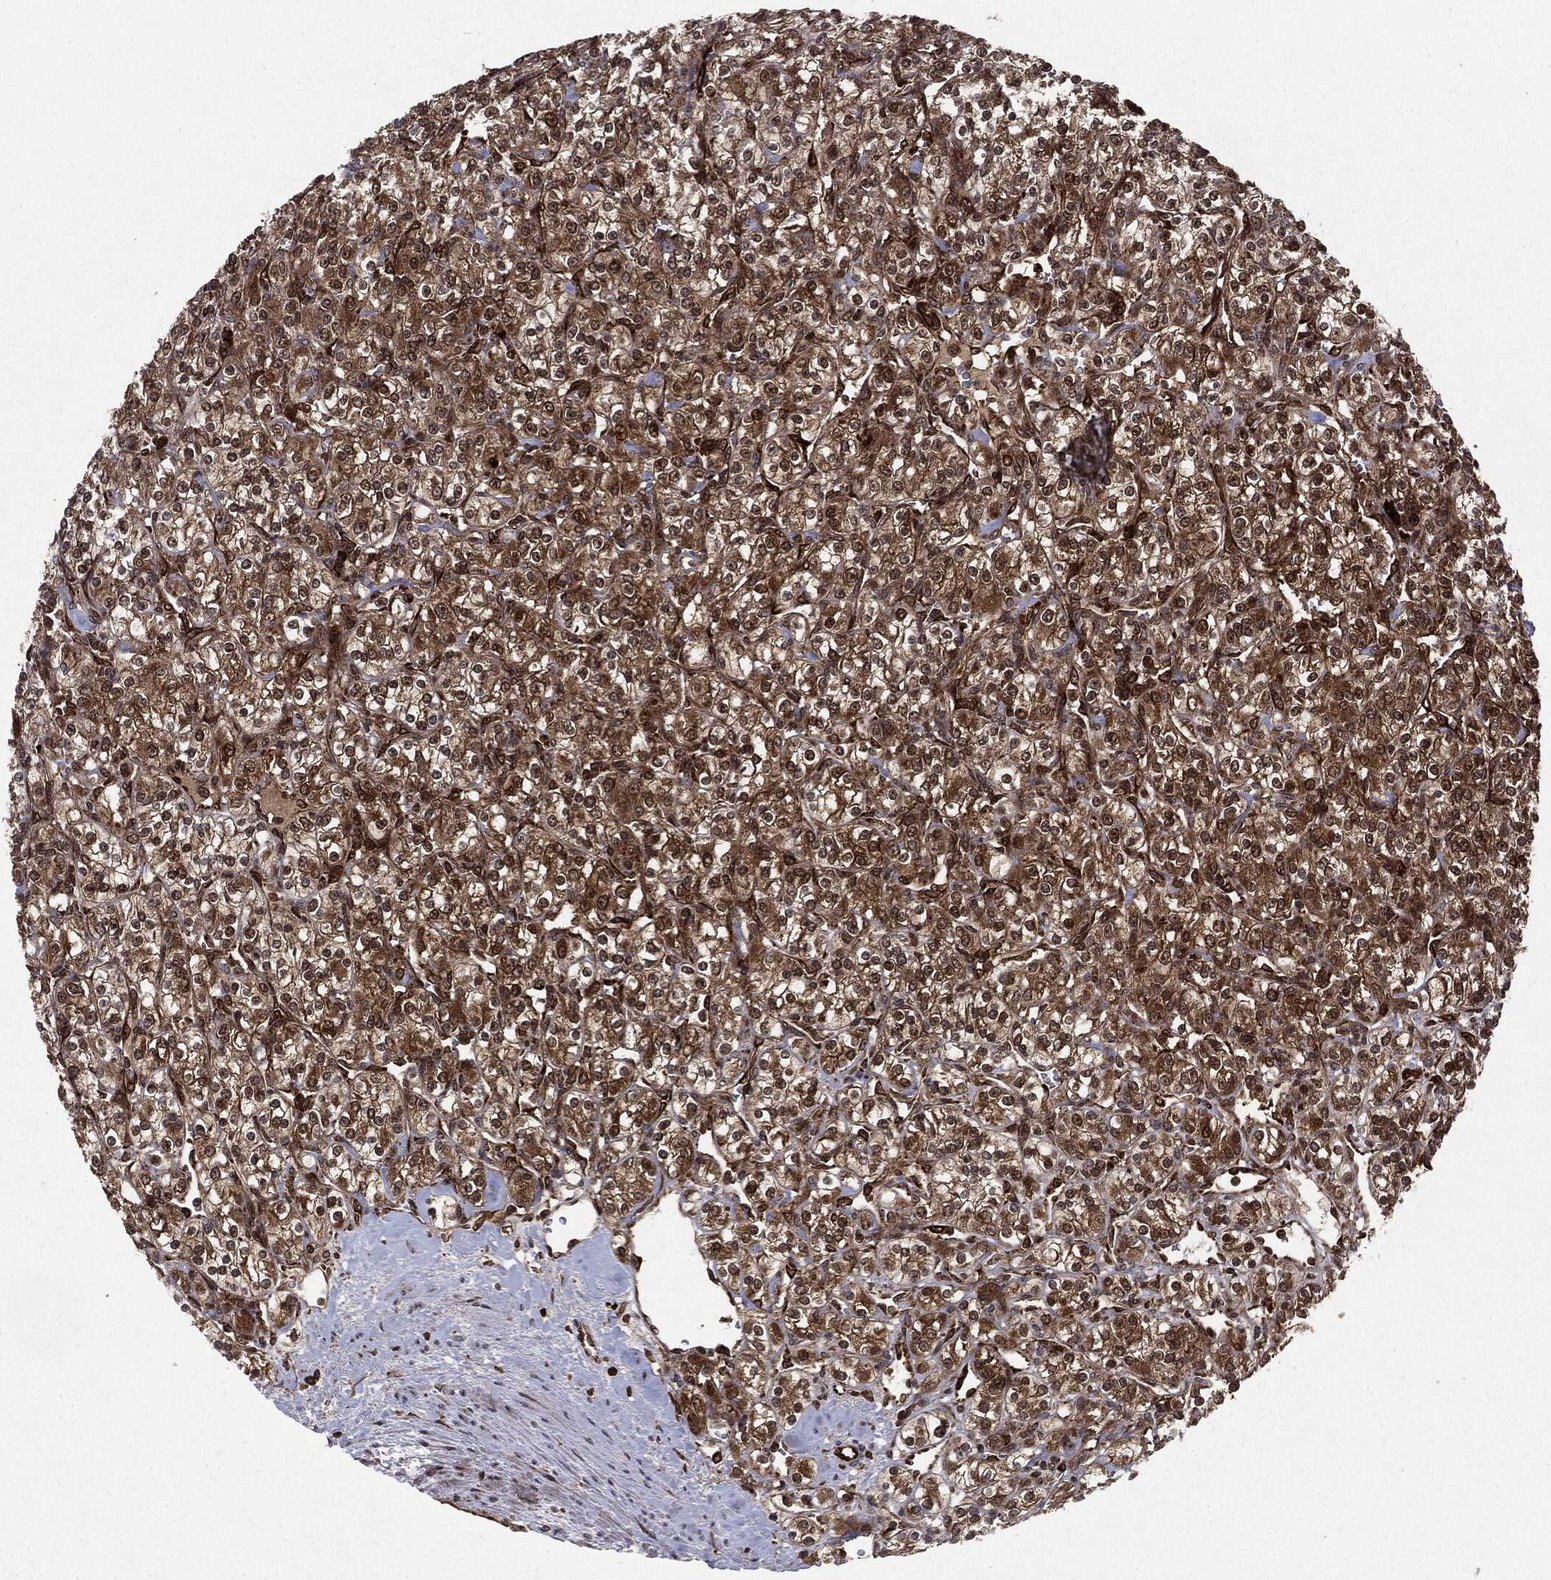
{"staining": {"intensity": "moderate", "quantity": "25%-75%", "location": "cytoplasmic/membranous,nuclear"}, "tissue": "renal cancer", "cell_type": "Tumor cells", "image_type": "cancer", "snomed": [{"axis": "morphology", "description": "Adenocarcinoma, NOS"}, {"axis": "topography", "description": "Kidney"}], "caption": "The histopathology image demonstrates a brown stain indicating the presence of a protein in the cytoplasmic/membranous and nuclear of tumor cells in adenocarcinoma (renal).", "gene": "OTUB1", "patient": {"sex": "male", "age": 77}}